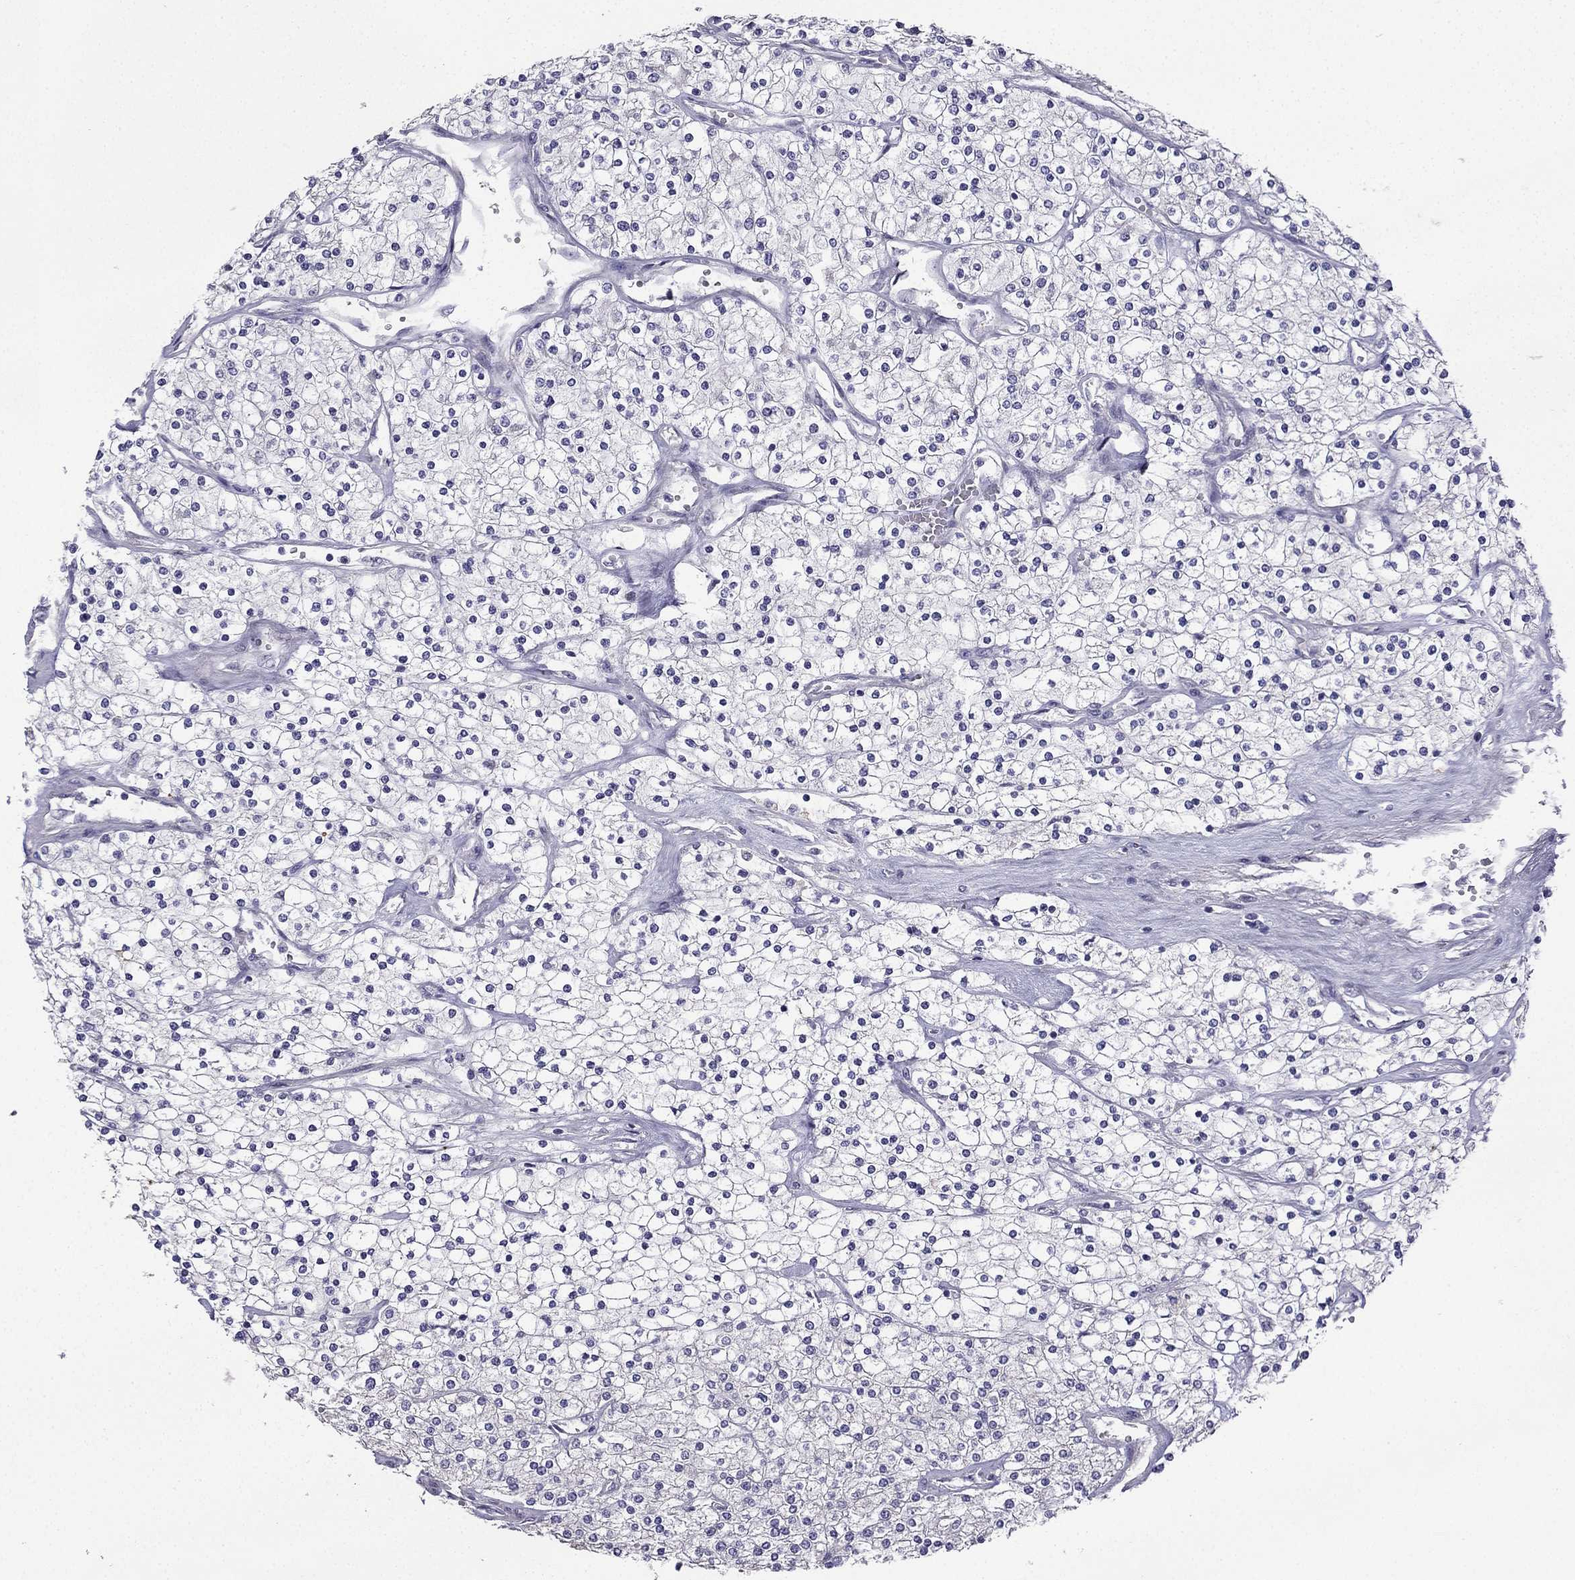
{"staining": {"intensity": "negative", "quantity": "none", "location": "none"}, "tissue": "renal cancer", "cell_type": "Tumor cells", "image_type": "cancer", "snomed": [{"axis": "morphology", "description": "Adenocarcinoma, NOS"}, {"axis": "topography", "description": "Kidney"}], "caption": "Renal cancer (adenocarcinoma) was stained to show a protein in brown. There is no significant expression in tumor cells.", "gene": "UHRF1", "patient": {"sex": "male", "age": 80}}